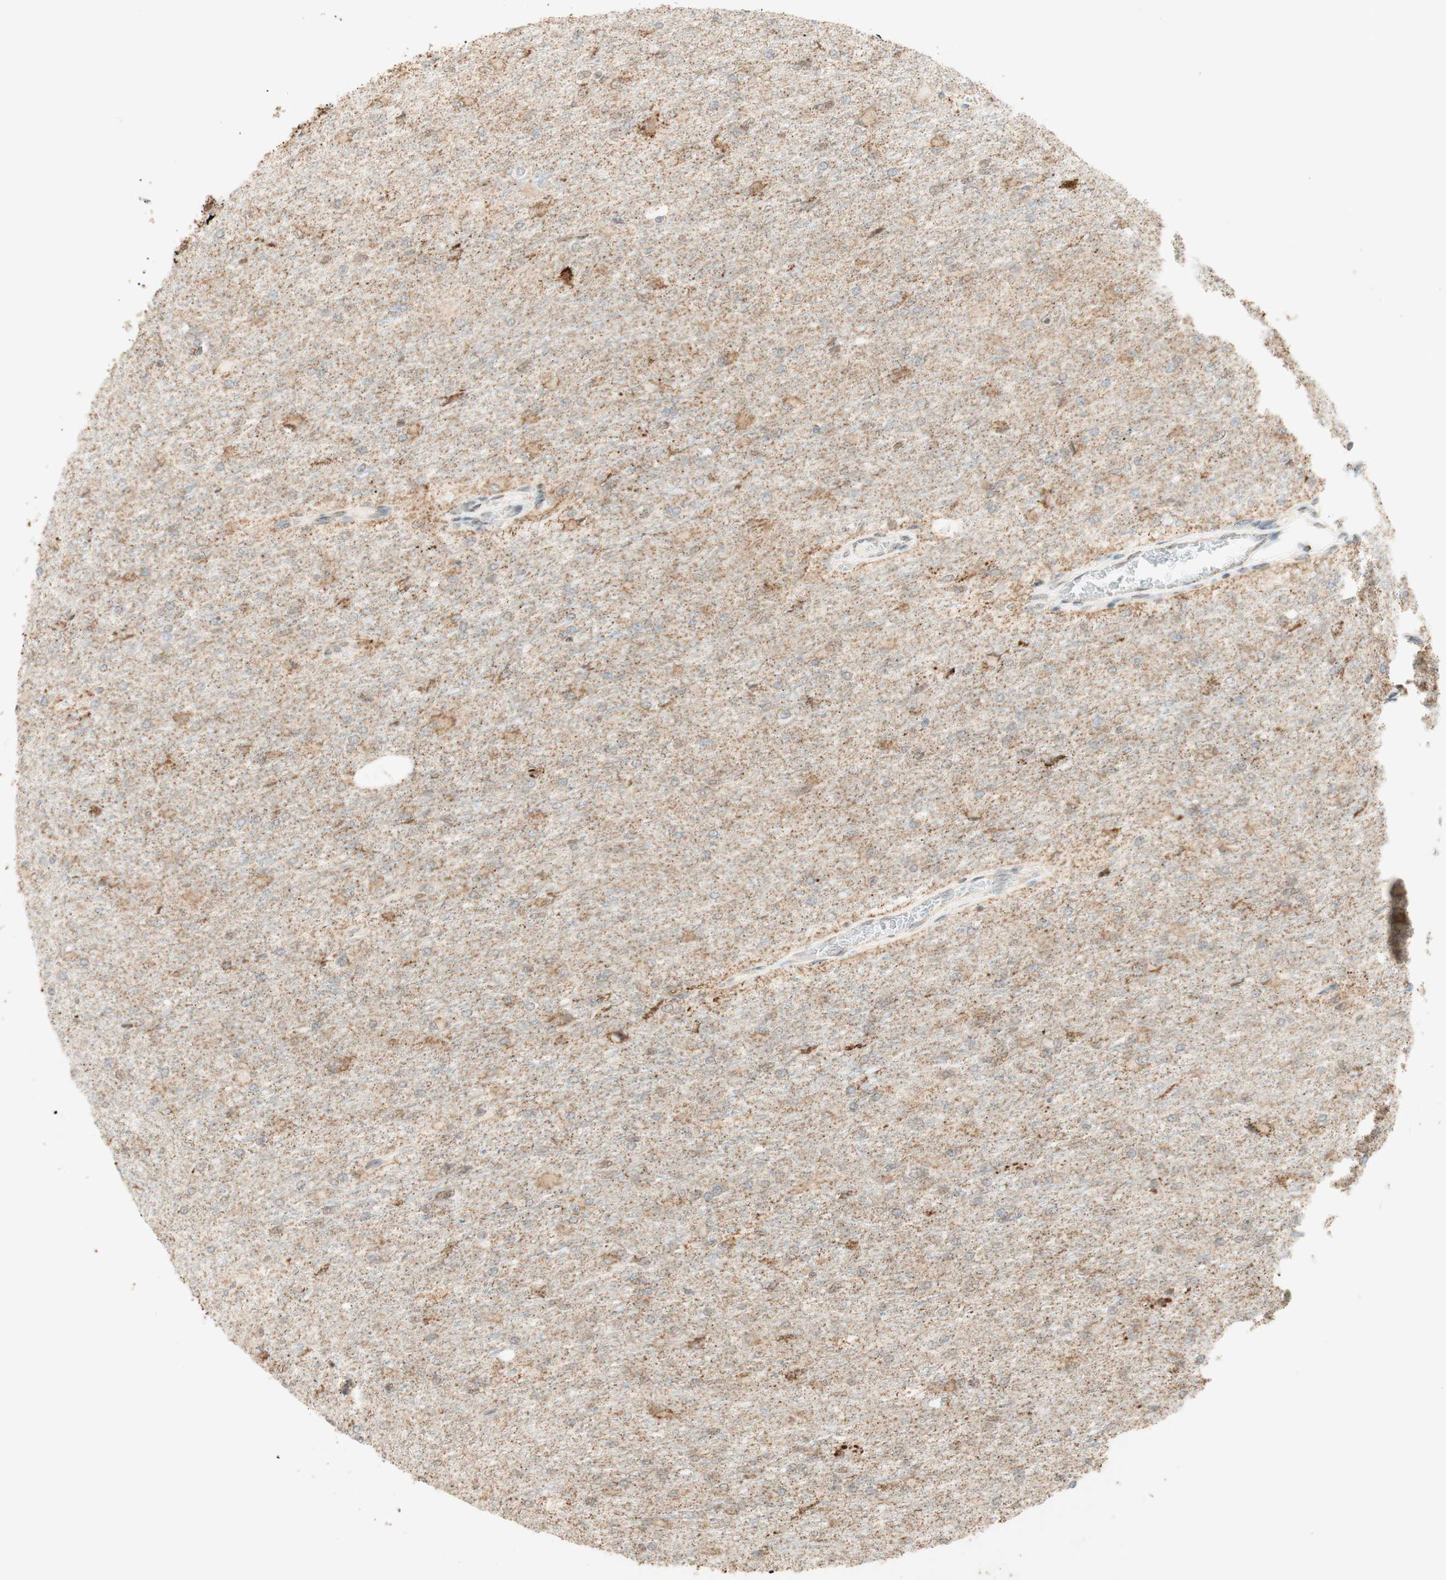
{"staining": {"intensity": "weak", "quantity": "25%-75%", "location": "cytoplasmic/membranous"}, "tissue": "glioma", "cell_type": "Tumor cells", "image_type": "cancer", "snomed": [{"axis": "morphology", "description": "Glioma, malignant, High grade"}, {"axis": "topography", "description": "Cerebral cortex"}], "caption": "Immunohistochemical staining of human glioma exhibits low levels of weak cytoplasmic/membranous protein expression in about 25%-75% of tumor cells.", "gene": "ZNF782", "patient": {"sex": "female", "age": 36}}